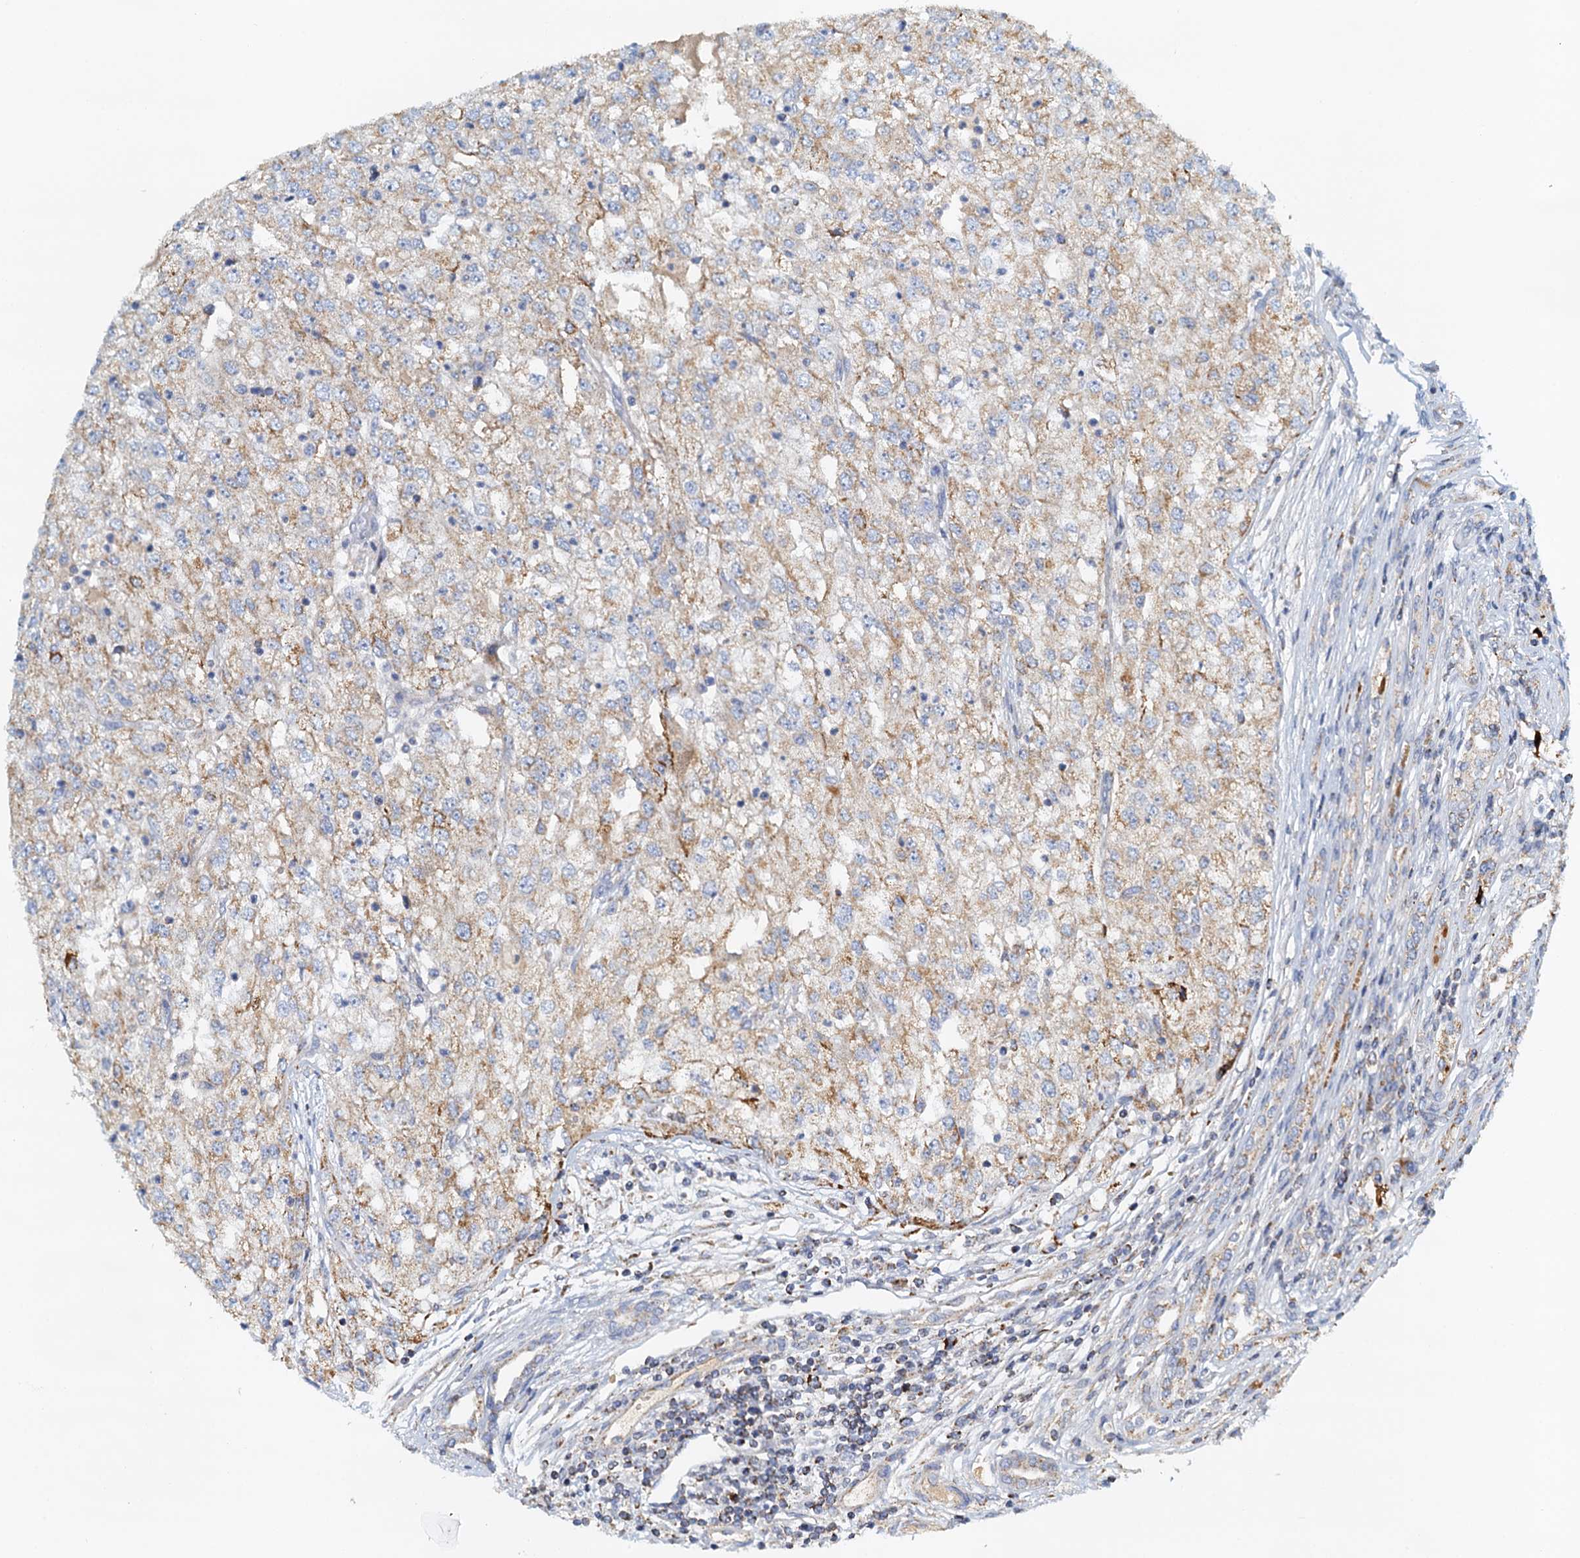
{"staining": {"intensity": "weak", "quantity": ">75%", "location": "cytoplasmic/membranous"}, "tissue": "renal cancer", "cell_type": "Tumor cells", "image_type": "cancer", "snomed": [{"axis": "morphology", "description": "Adenocarcinoma, NOS"}, {"axis": "topography", "description": "Kidney"}], "caption": "A brown stain shows weak cytoplasmic/membranous positivity of a protein in human renal adenocarcinoma tumor cells.", "gene": "POC1A", "patient": {"sex": "female", "age": 54}}